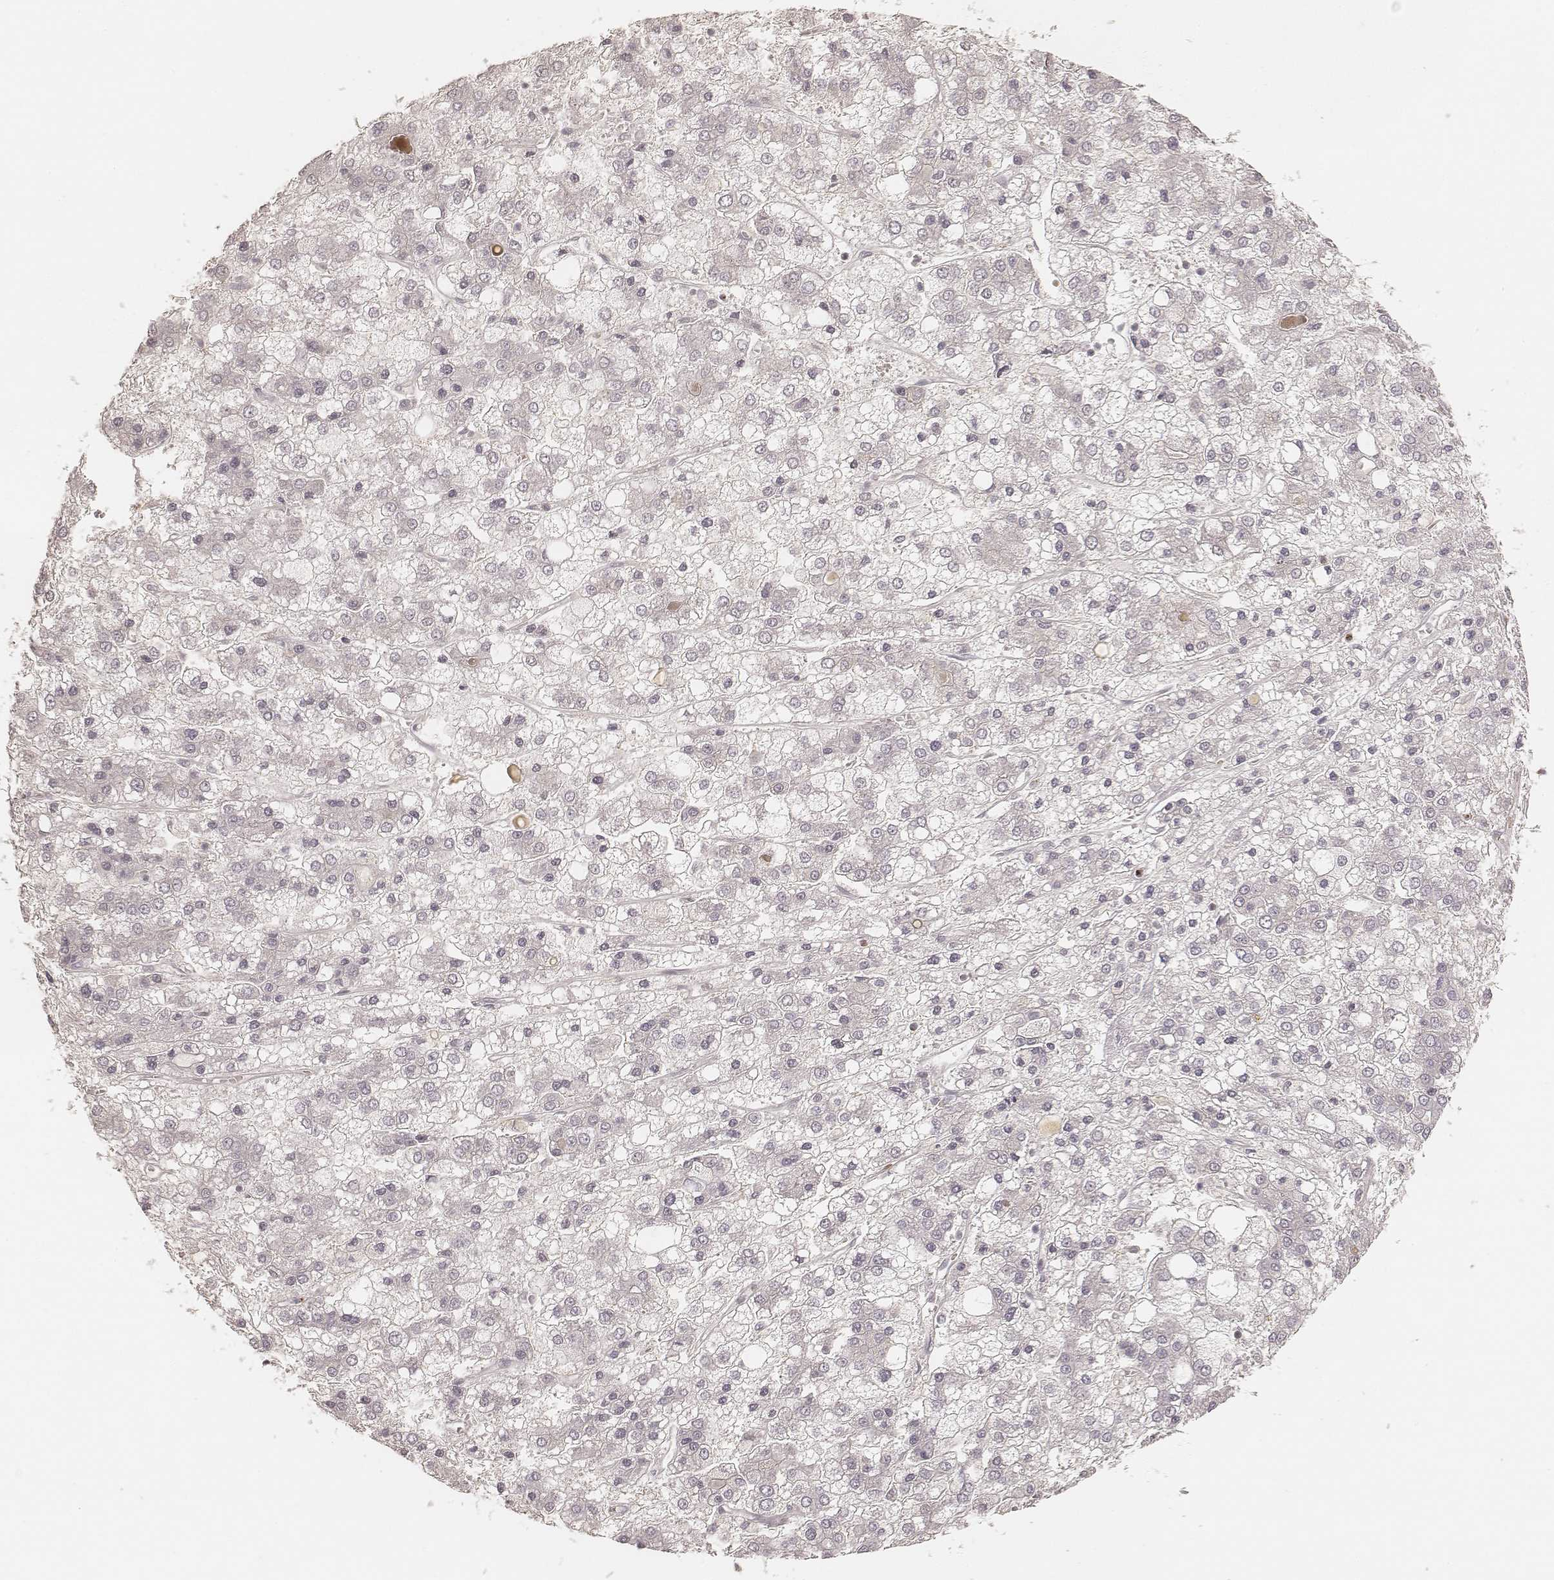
{"staining": {"intensity": "negative", "quantity": "none", "location": "none"}, "tissue": "liver cancer", "cell_type": "Tumor cells", "image_type": "cancer", "snomed": [{"axis": "morphology", "description": "Carcinoma, Hepatocellular, NOS"}, {"axis": "topography", "description": "Liver"}], "caption": "Immunohistochemical staining of hepatocellular carcinoma (liver) exhibits no significant staining in tumor cells.", "gene": "GORASP2", "patient": {"sex": "male", "age": 73}}